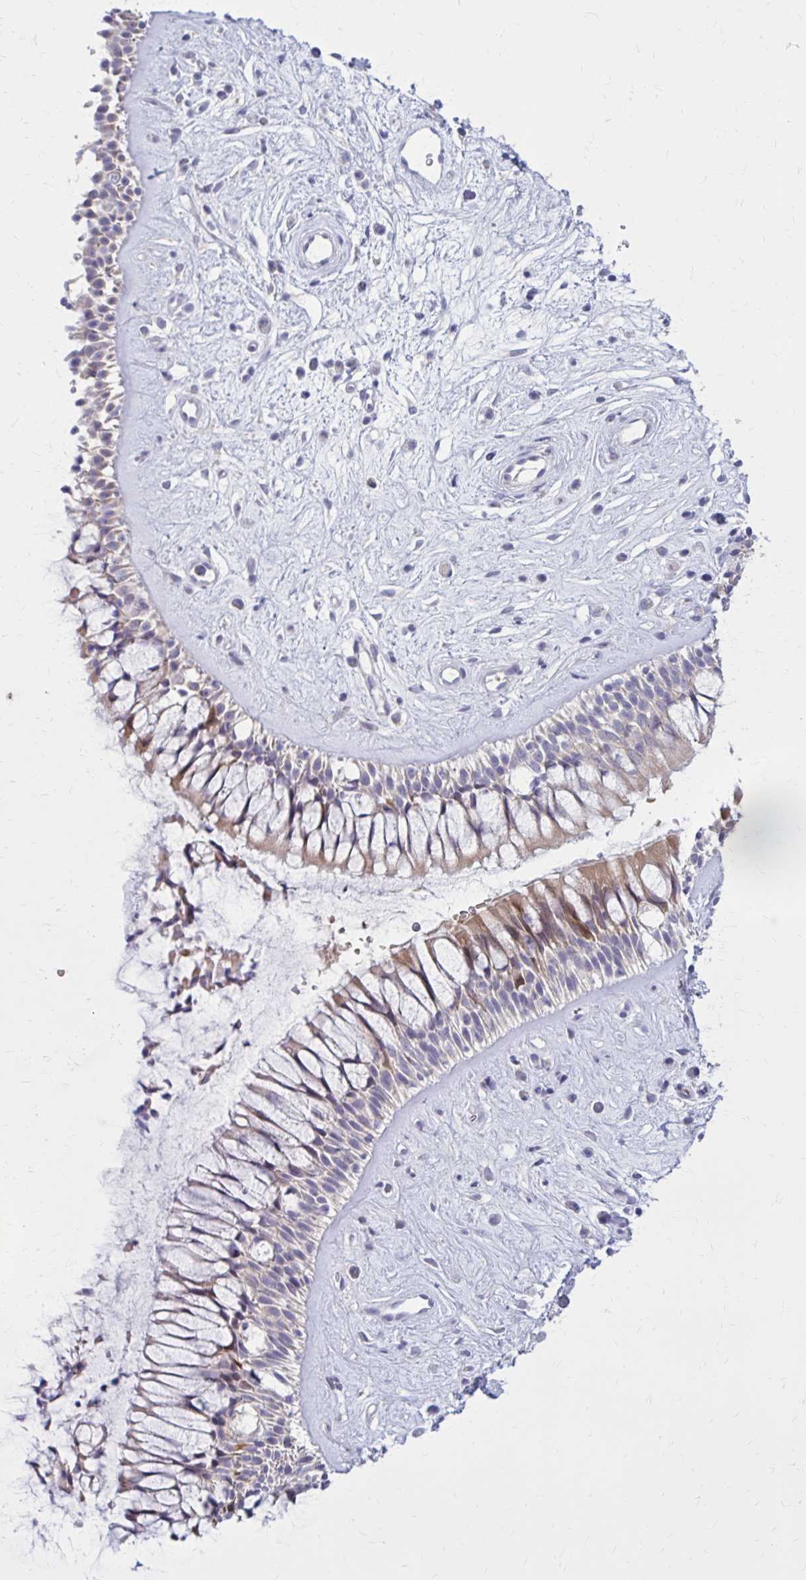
{"staining": {"intensity": "moderate", "quantity": "<25%", "location": "cytoplasmic/membranous"}, "tissue": "nasopharynx", "cell_type": "Respiratory epithelial cells", "image_type": "normal", "snomed": [{"axis": "morphology", "description": "Normal tissue, NOS"}, {"axis": "topography", "description": "Nasopharynx"}], "caption": "Protein staining displays moderate cytoplasmic/membranous expression in approximately <25% of respiratory epithelial cells in normal nasopharynx.", "gene": "DBI", "patient": {"sex": "male", "age": 32}}